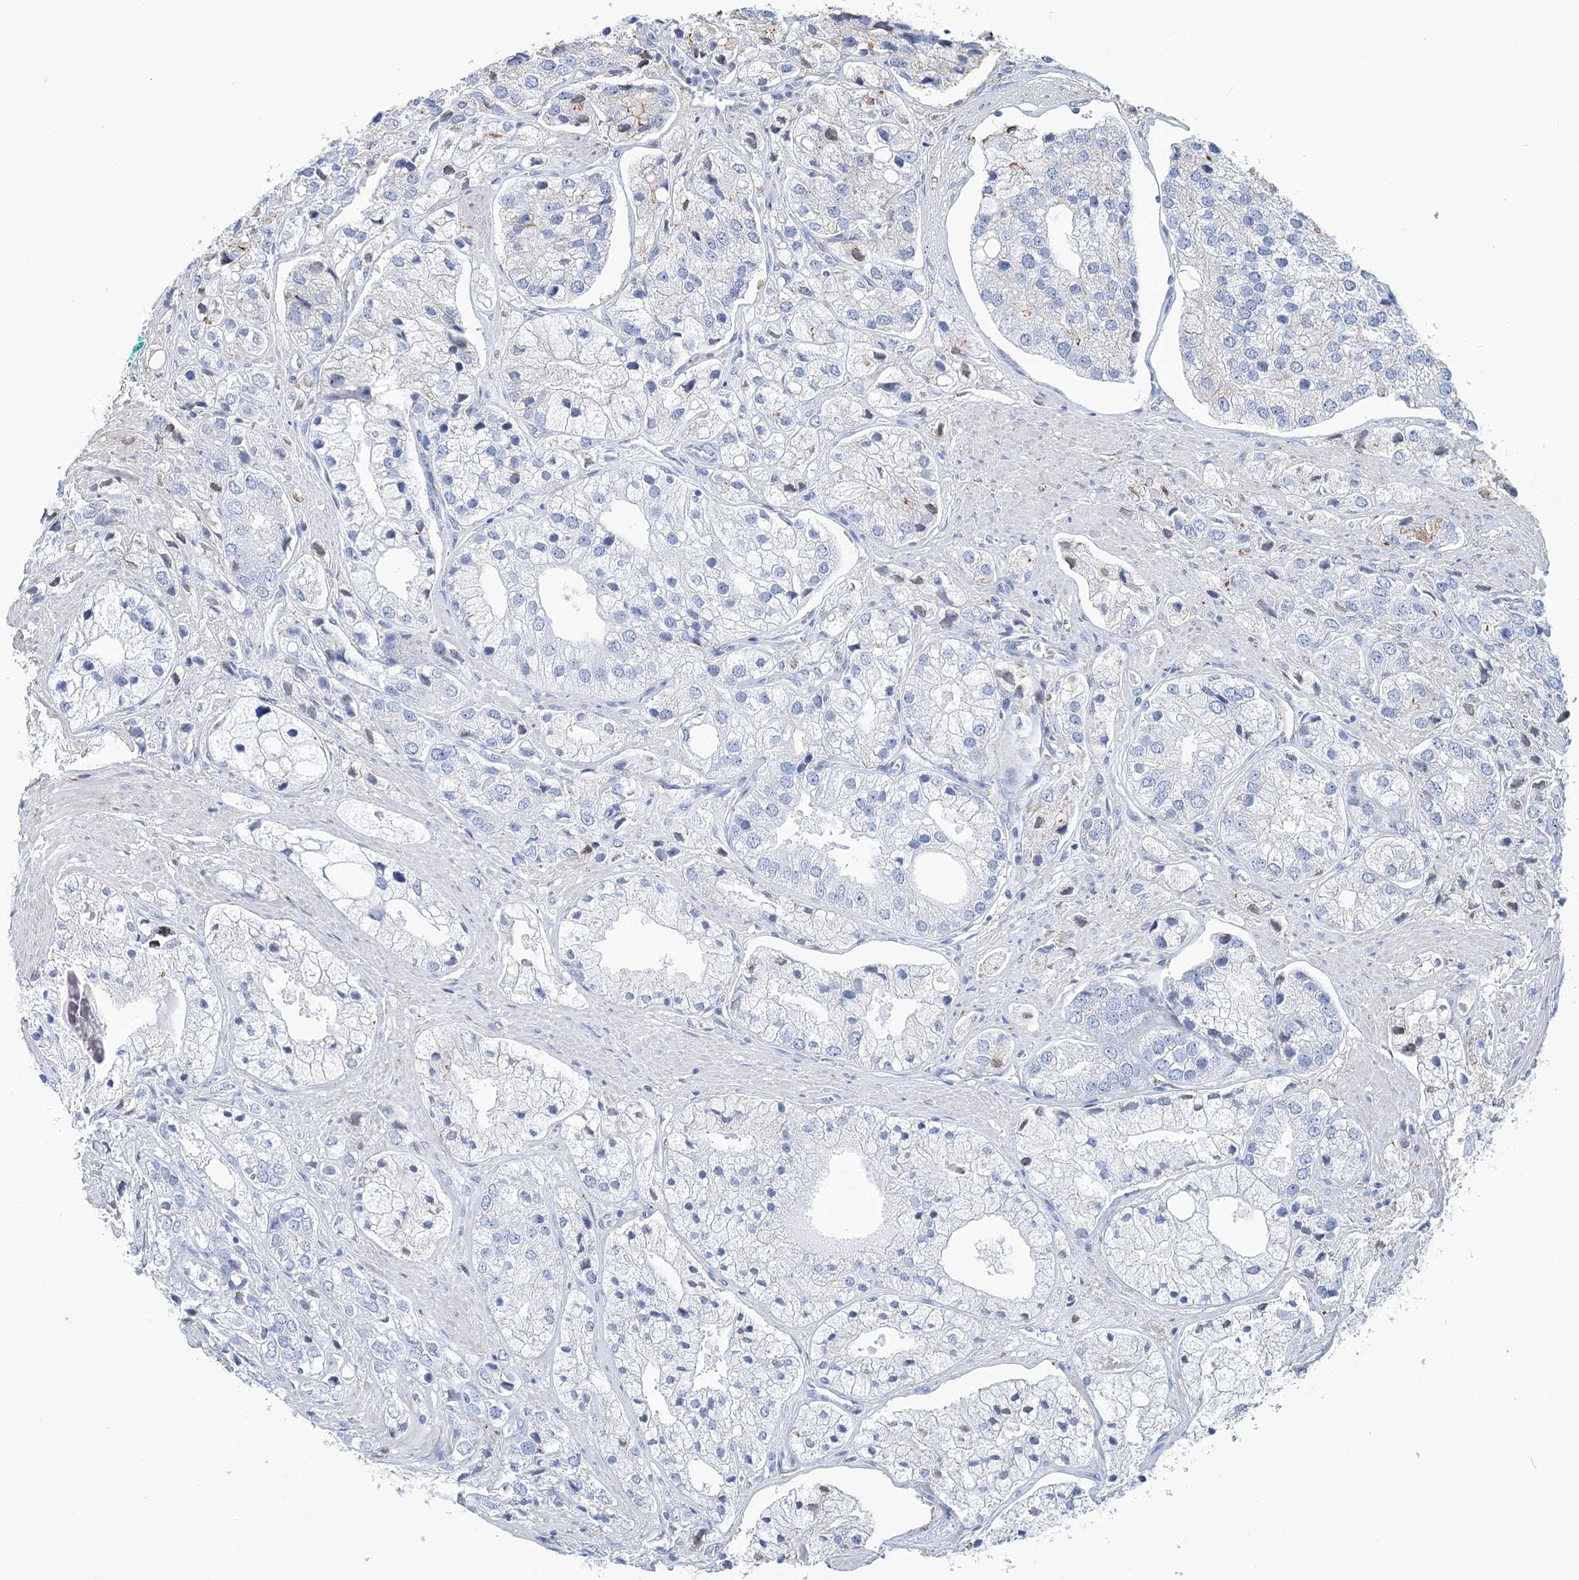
{"staining": {"intensity": "negative", "quantity": "none", "location": "none"}, "tissue": "prostate cancer", "cell_type": "Tumor cells", "image_type": "cancer", "snomed": [{"axis": "morphology", "description": "Adenocarcinoma, High grade"}, {"axis": "topography", "description": "Prostate"}], "caption": "Immunohistochemistry of prostate cancer exhibits no expression in tumor cells. (DAB (3,3'-diaminobenzidine) immunohistochemistry (IHC) with hematoxylin counter stain).", "gene": "NKX6-1", "patient": {"sex": "male", "age": 50}}